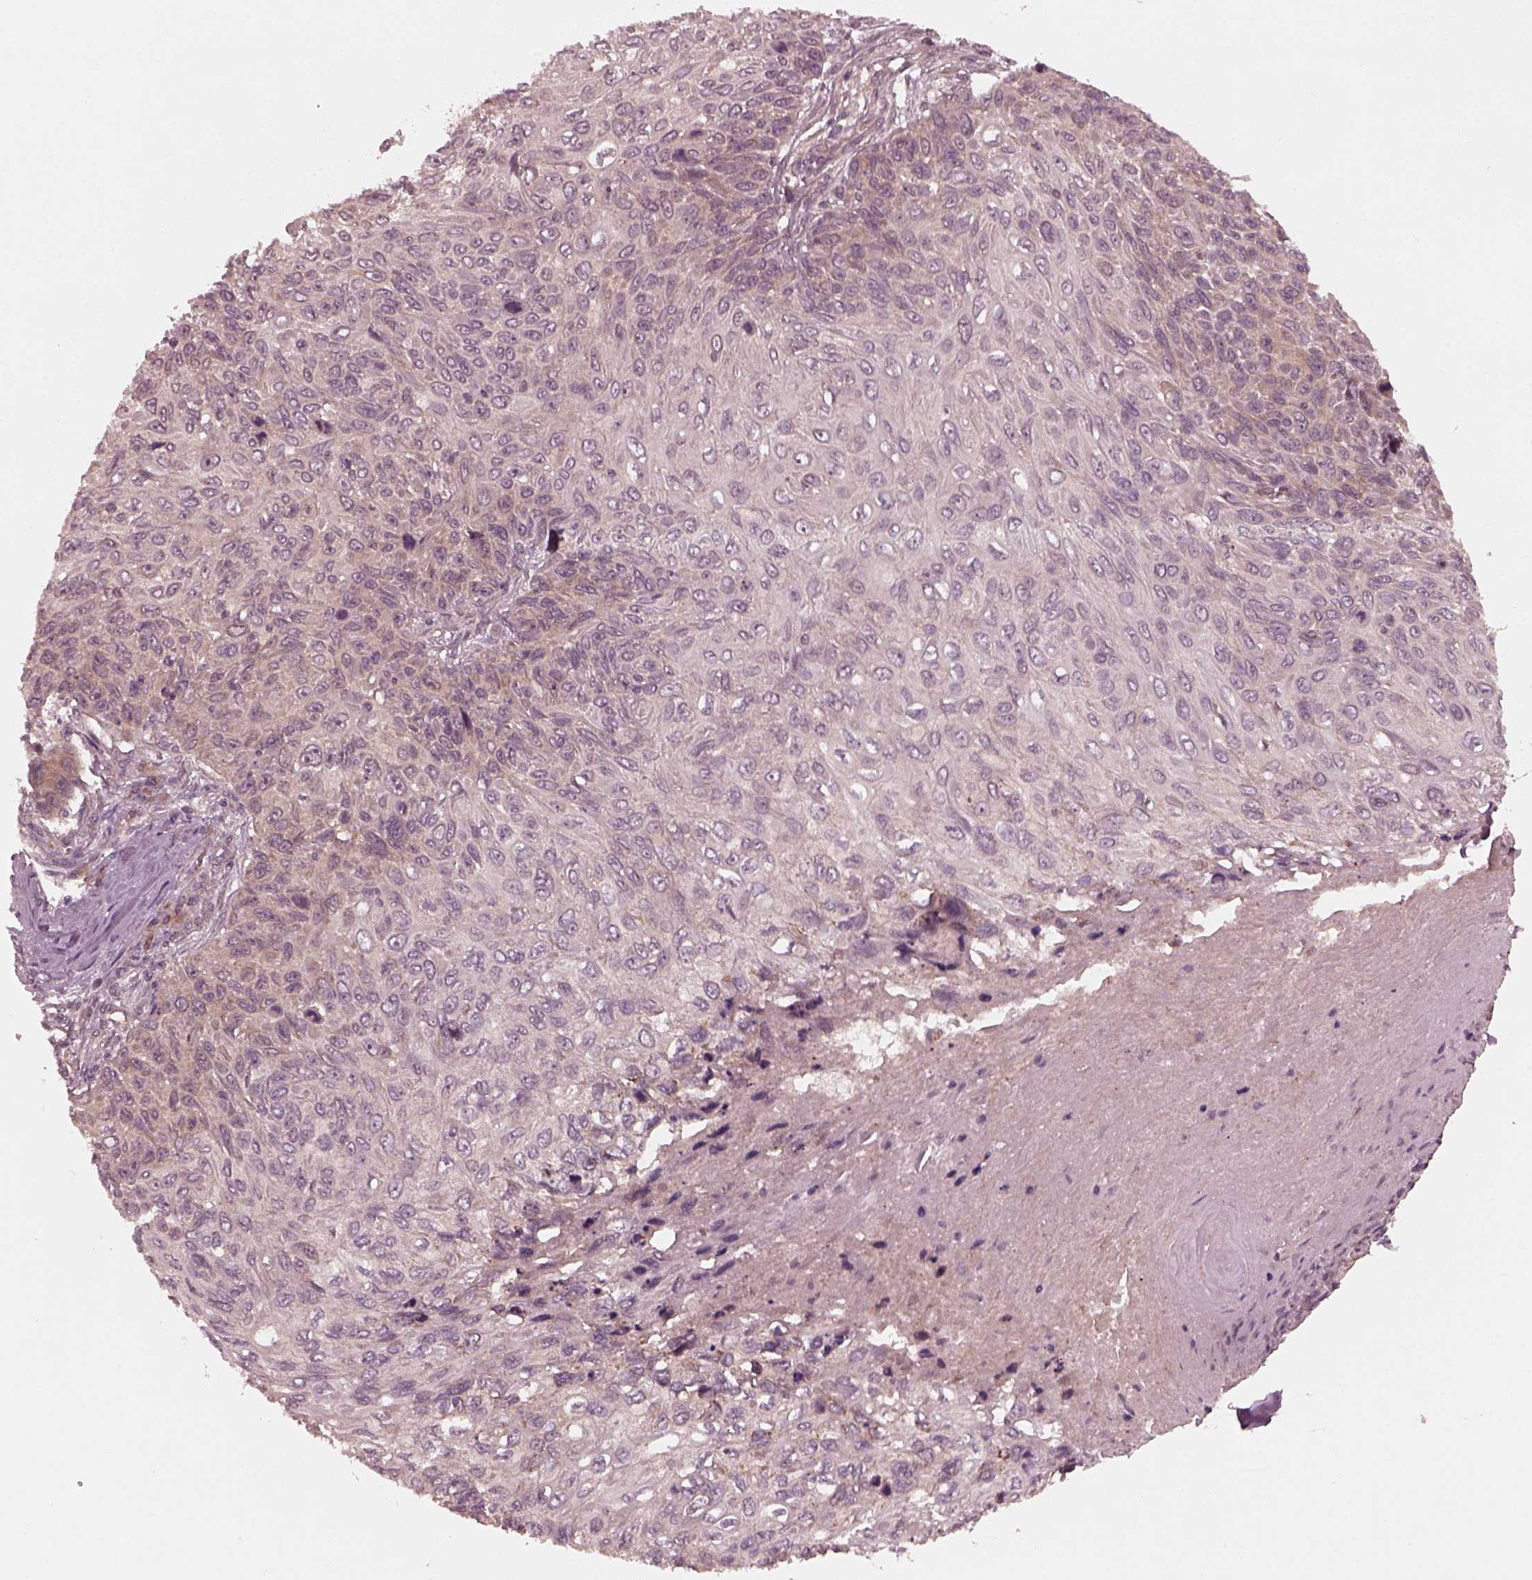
{"staining": {"intensity": "weak", "quantity": "<25%", "location": "cytoplasmic/membranous"}, "tissue": "skin cancer", "cell_type": "Tumor cells", "image_type": "cancer", "snomed": [{"axis": "morphology", "description": "Squamous cell carcinoma, NOS"}, {"axis": "topography", "description": "Skin"}], "caption": "This is a image of immunohistochemistry (IHC) staining of skin cancer, which shows no positivity in tumor cells. (DAB (3,3'-diaminobenzidine) IHC with hematoxylin counter stain).", "gene": "FAF2", "patient": {"sex": "male", "age": 92}}